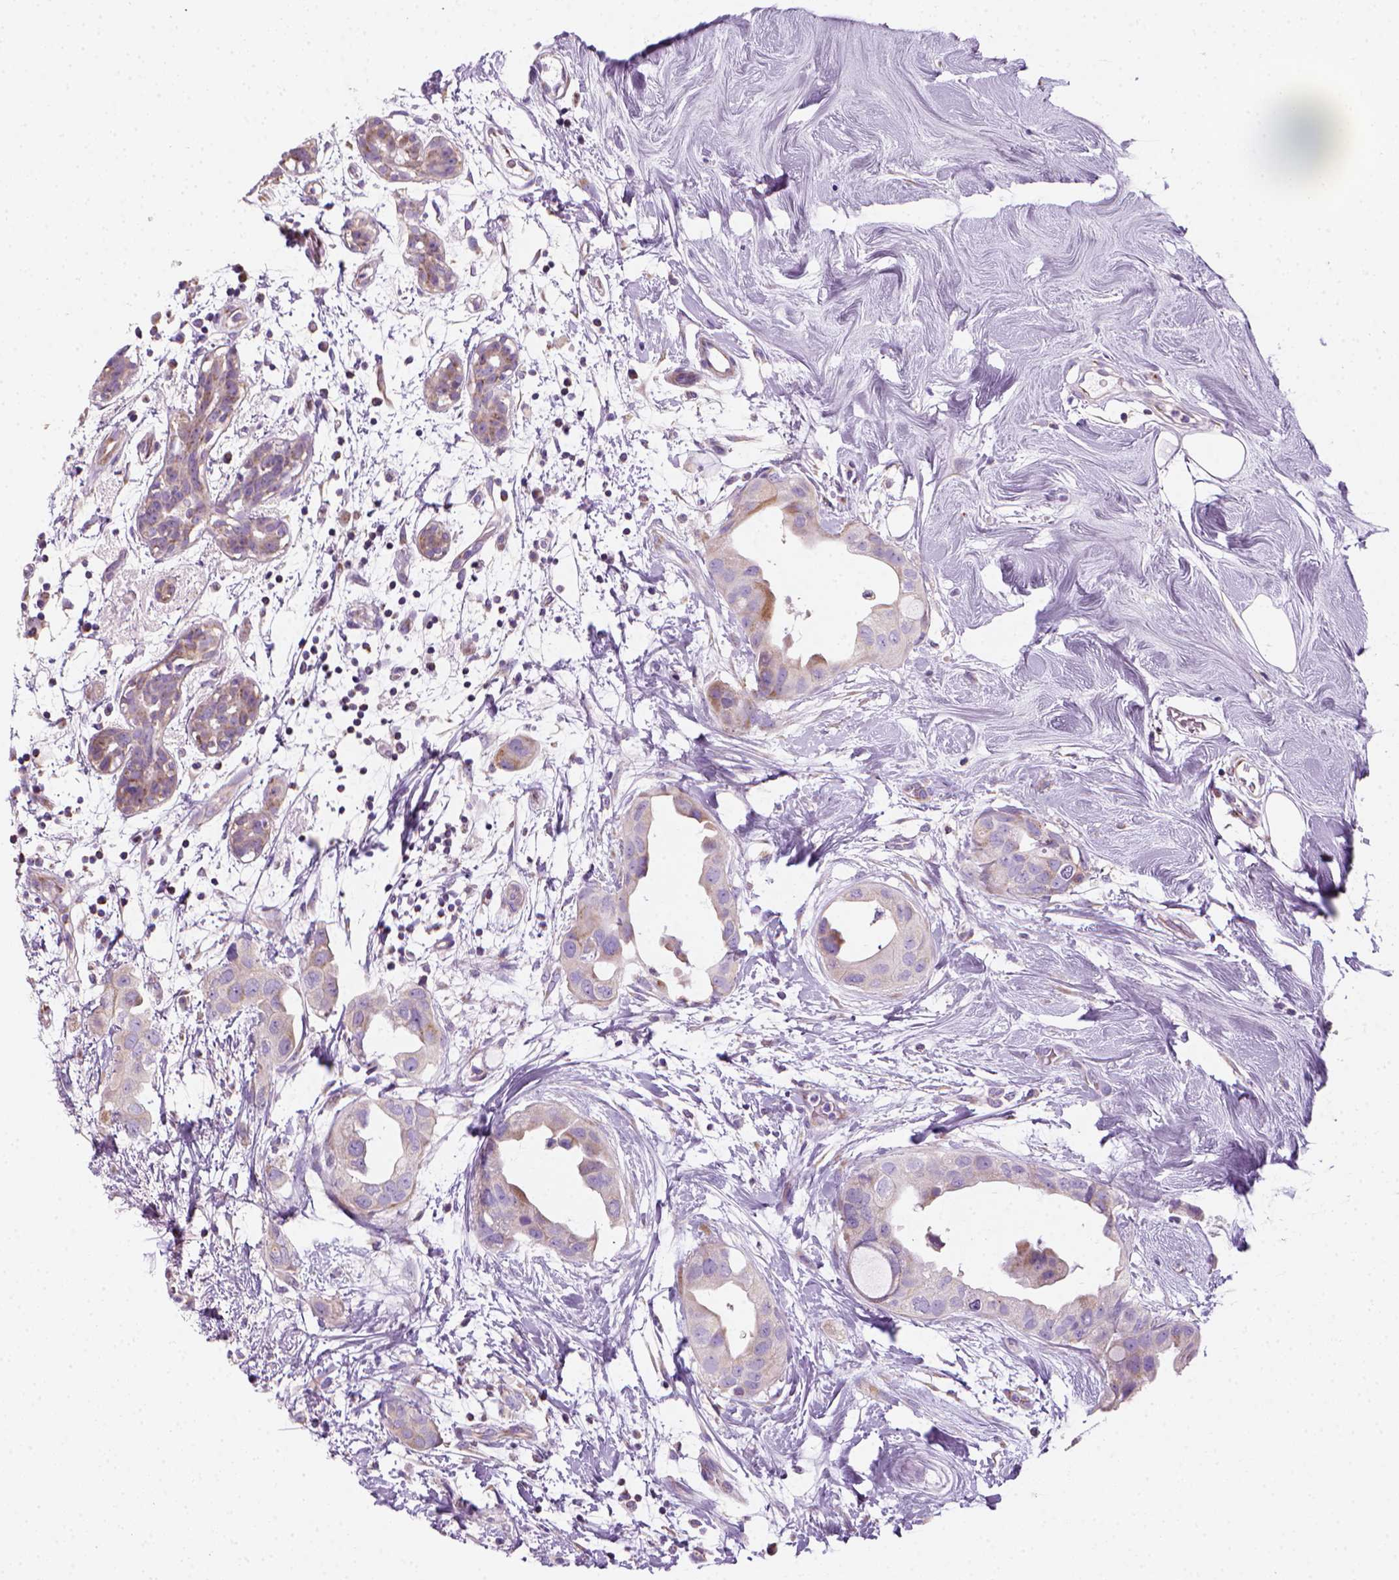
{"staining": {"intensity": "weak", "quantity": "<25%", "location": "cytoplasmic/membranous"}, "tissue": "breast cancer", "cell_type": "Tumor cells", "image_type": "cancer", "snomed": [{"axis": "morphology", "description": "Normal tissue, NOS"}, {"axis": "morphology", "description": "Duct carcinoma"}, {"axis": "topography", "description": "Breast"}], "caption": "The histopathology image shows no significant expression in tumor cells of breast cancer (intraductal carcinoma).", "gene": "CES2", "patient": {"sex": "female", "age": 40}}